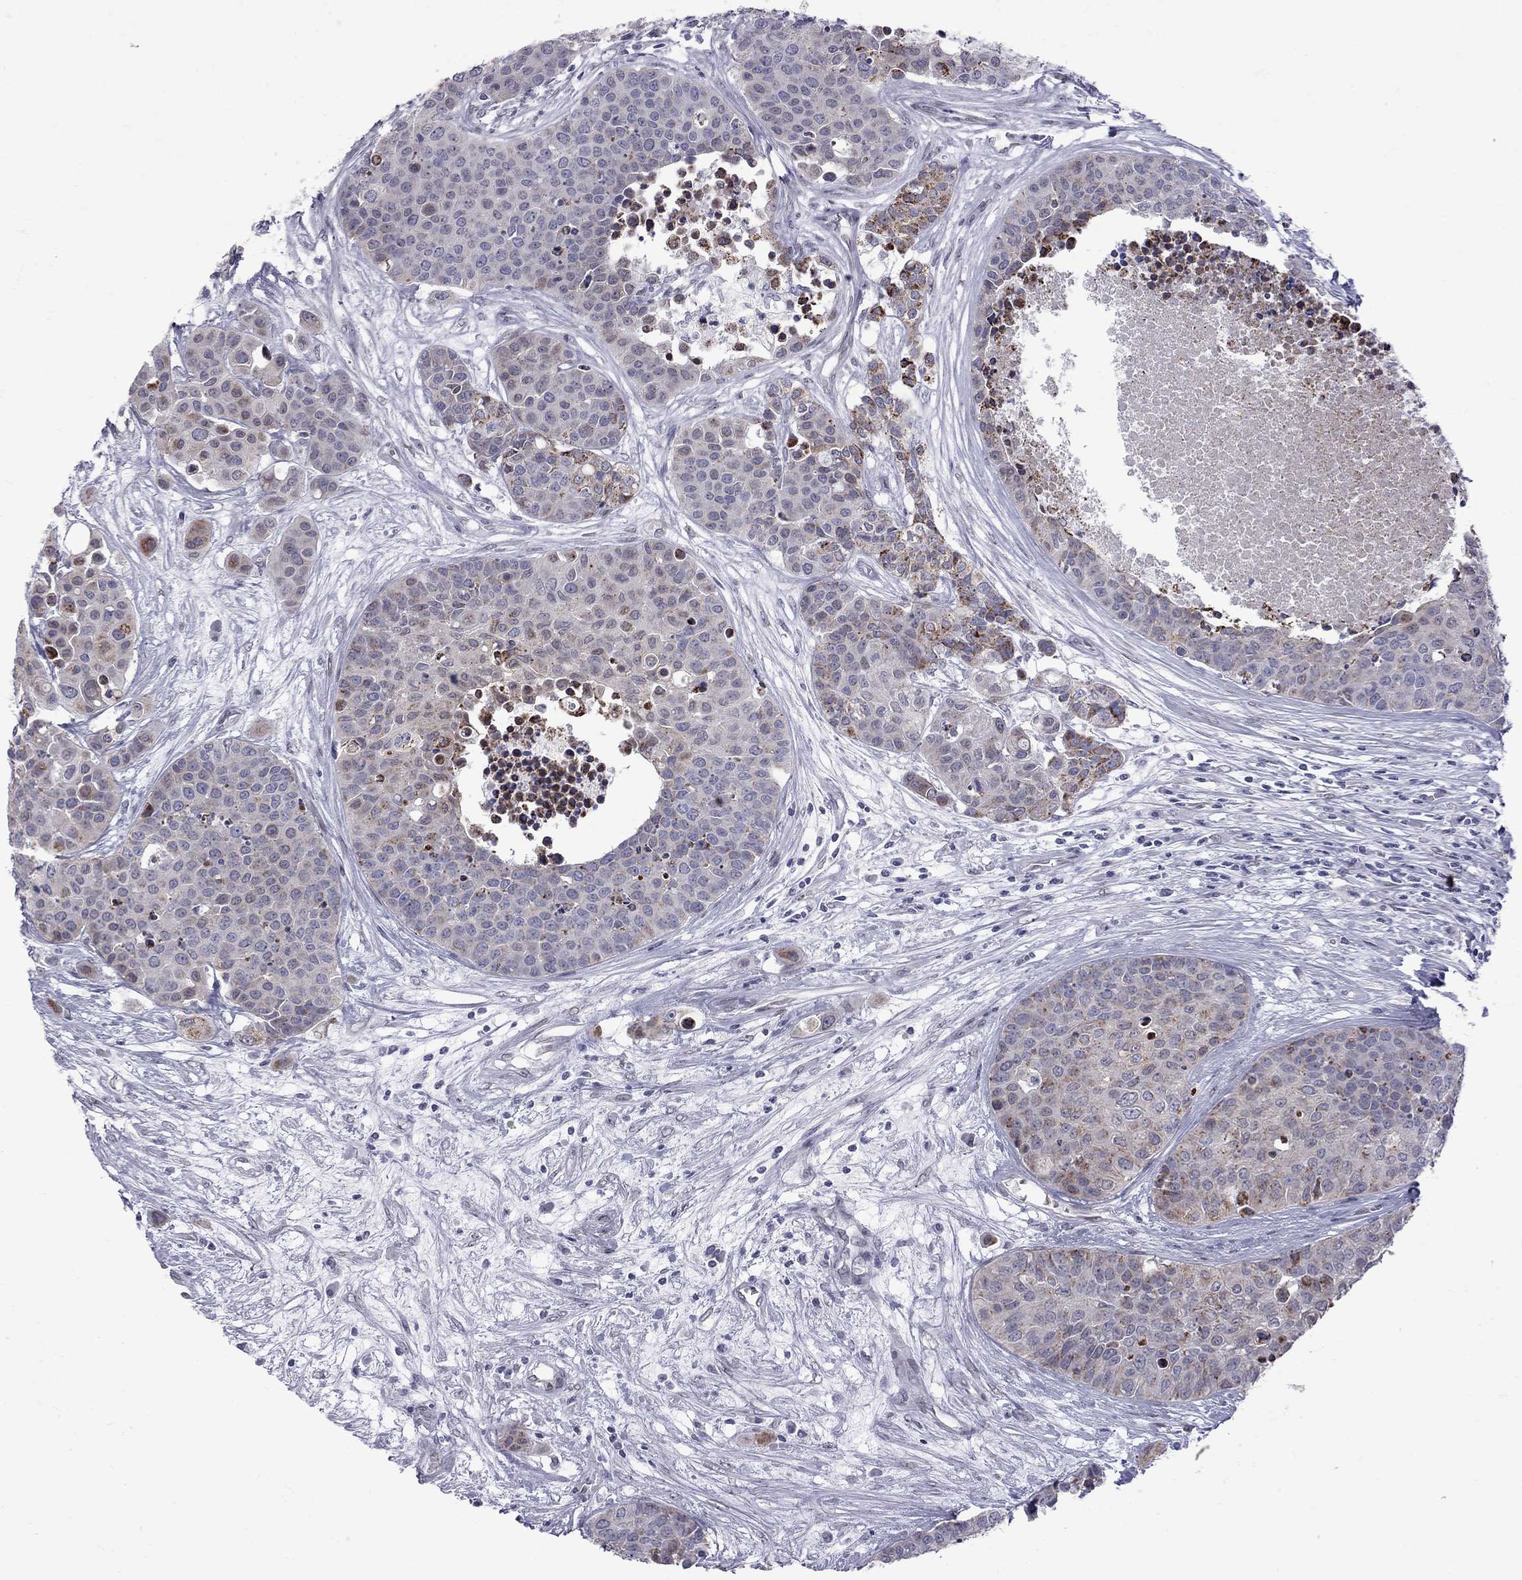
{"staining": {"intensity": "moderate", "quantity": "<25%", "location": "cytoplasmic/membranous"}, "tissue": "carcinoid", "cell_type": "Tumor cells", "image_type": "cancer", "snomed": [{"axis": "morphology", "description": "Carcinoid, malignant, NOS"}, {"axis": "topography", "description": "Colon"}], "caption": "IHC staining of malignant carcinoid, which exhibits low levels of moderate cytoplasmic/membranous positivity in approximately <25% of tumor cells indicating moderate cytoplasmic/membranous protein positivity. The staining was performed using DAB (brown) for protein detection and nuclei were counterstained in hematoxylin (blue).", "gene": "CLTCL1", "patient": {"sex": "male", "age": 81}}